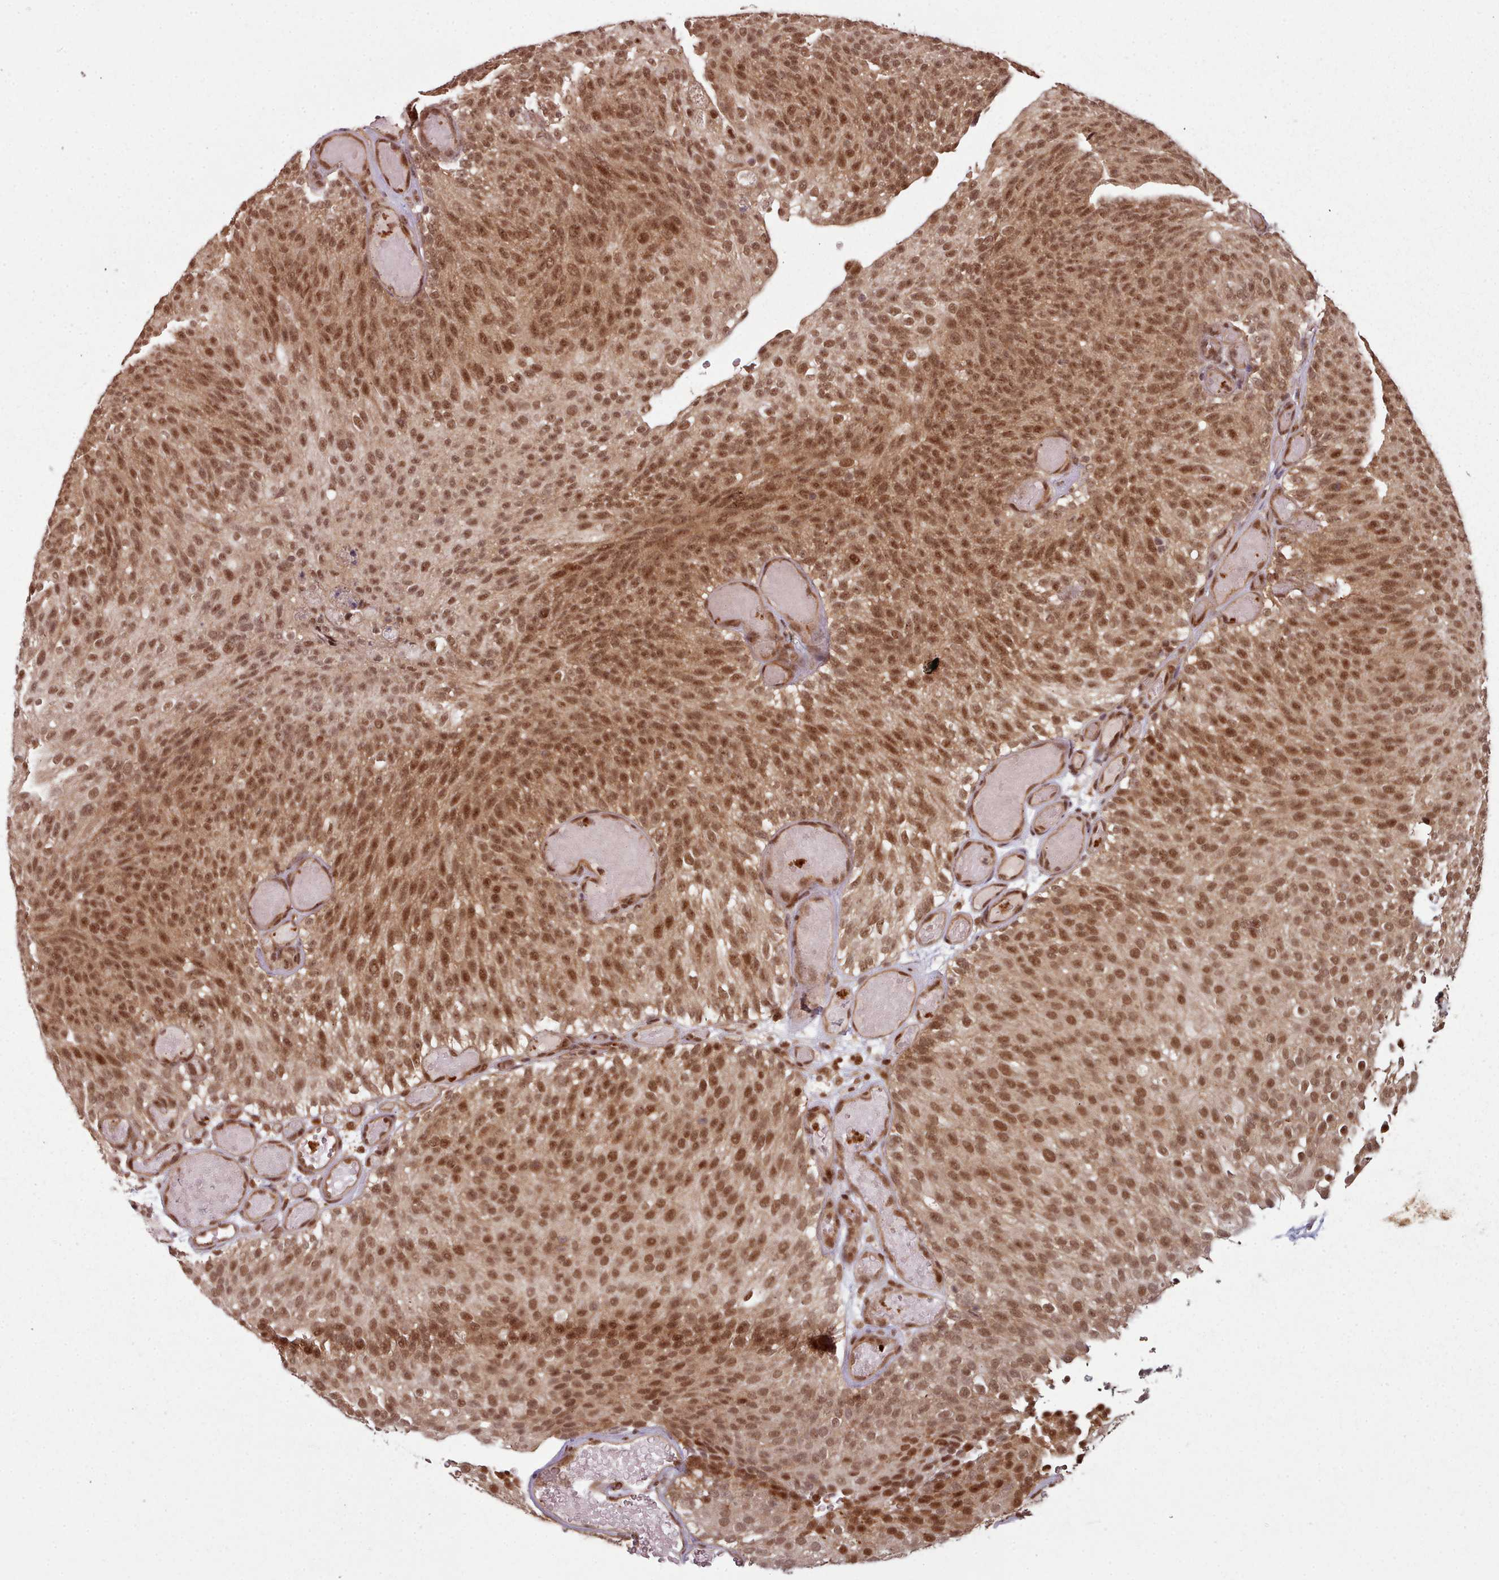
{"staining": {"intensity": "moderate", "quantity": ">75%", "location": "cytoplasmic/membranous,nuclear"}, "tissue": "urothelial cancer", "cell_type": "Tumor cells", "image_type": "cancer", "snomed": [{"axis": "morphology", "description": "Urothelial carcinoma, Low grade"}, {"axis": "topography", "description": "Urinary bladder"}], "caption": "Immunohistochemical staining of urothelial cancer shows medium levels of moderate cytoplasmic/membranous and nuclear staining in about >75% of tumor cells. The protein is stained brown, and the nuclei are stained in blue (DAB IHC with brightfield microscopy, high magnification).", "gene": "DHX8", "patient": {"sex": "male", "age": 78}}